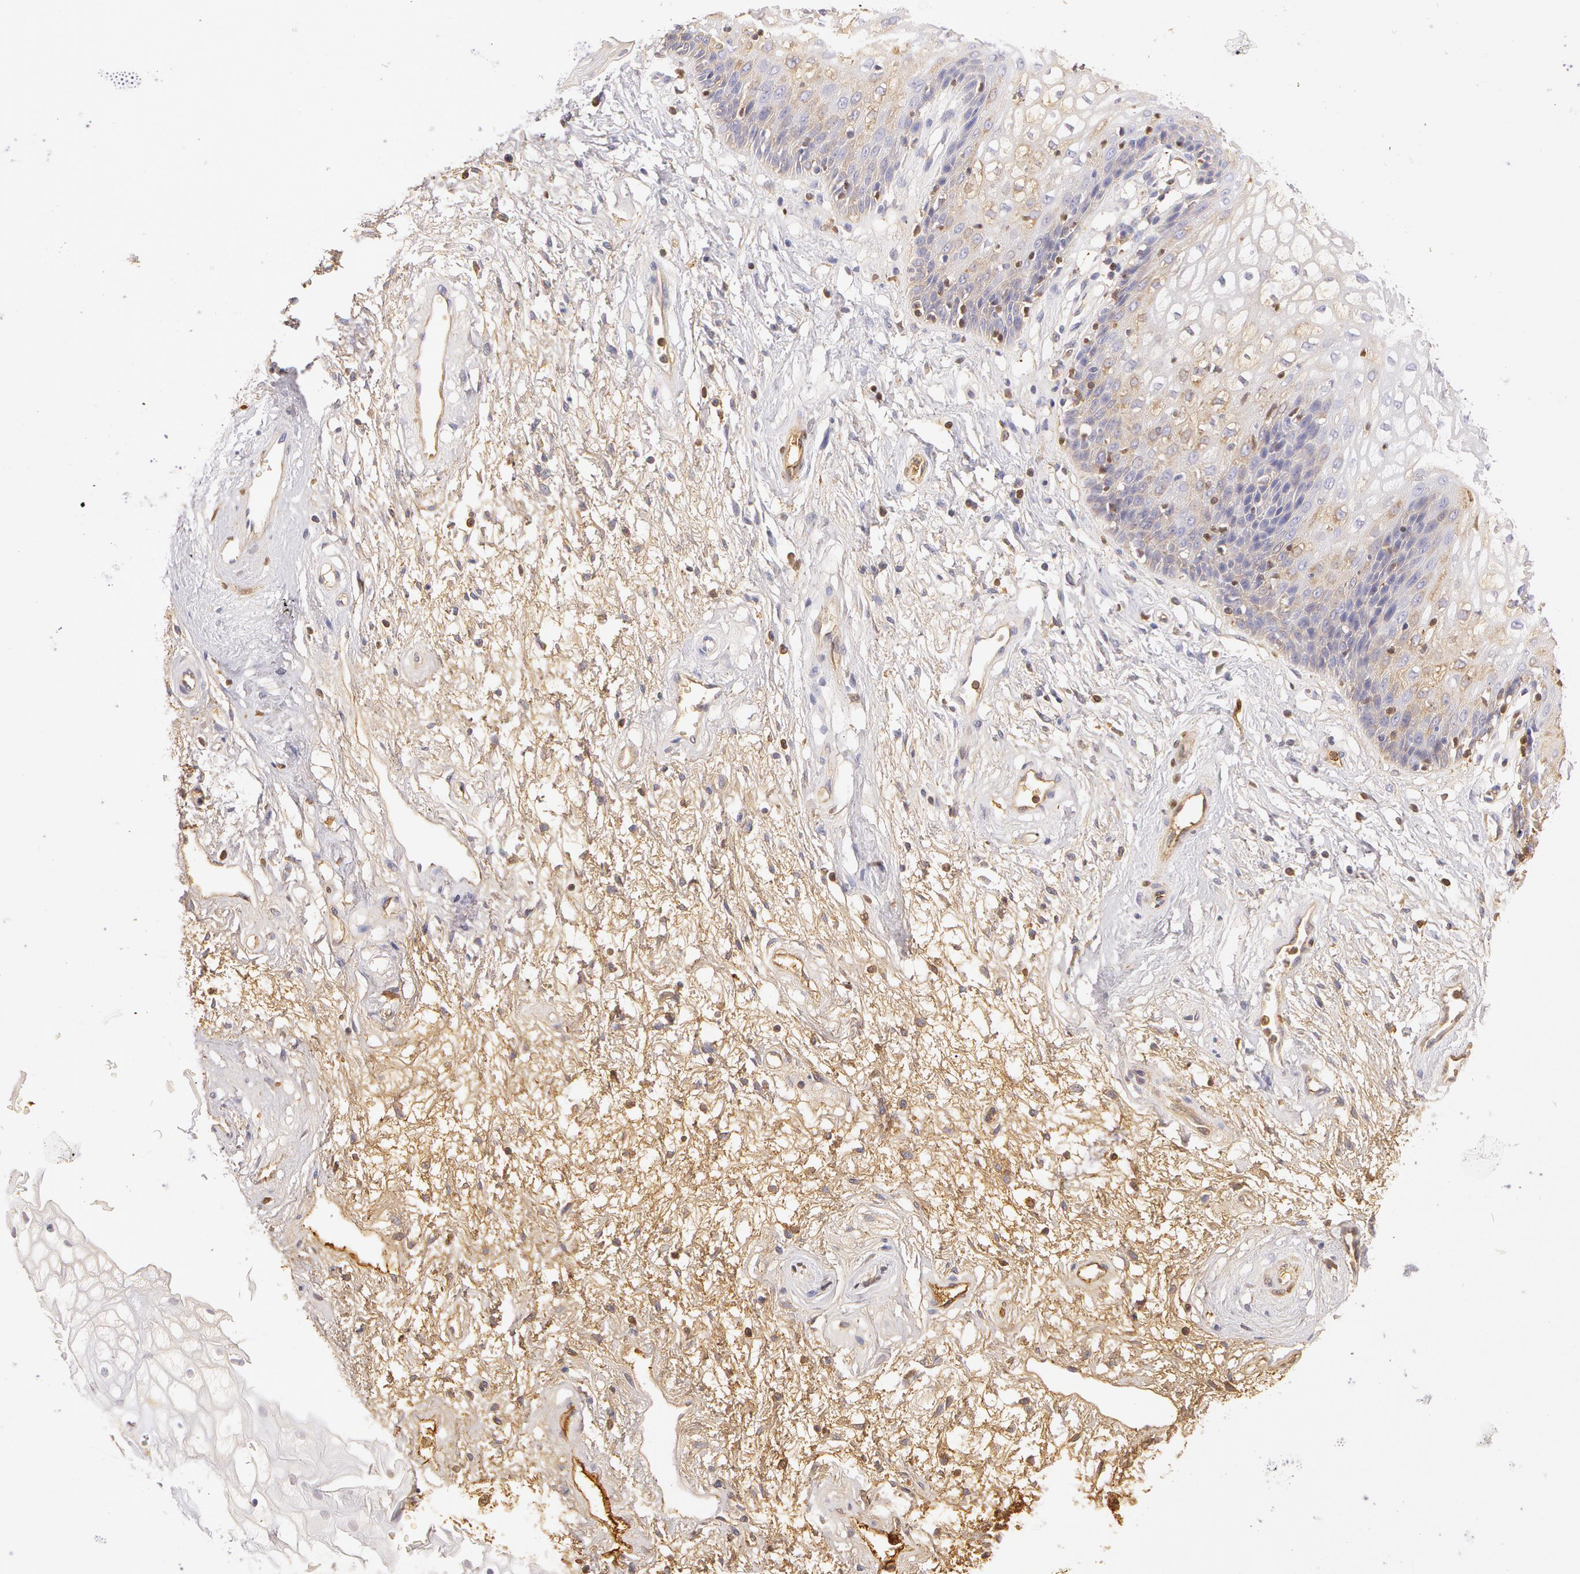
{"staining": {"intensity": "negative", "quantity": "none", "location": "none"}, "tissue": "vagina", "cell_type": "Squamous epithelial cells", "image_type": "normal", "snomed": [{"axis": "morphology", "description": "Normal tissue, NOS"}, {"axis": "topography", "description": "Vagina"}], "caption": "The photomicrograph reveals no staining of squamous epithelial cells in unremarkable vagina. (DAB immunohistochemistry visualized using brightfield microscopy, high magnification).", "gene": "AHSG", "patient": {"sex": "female", "age": 34}}